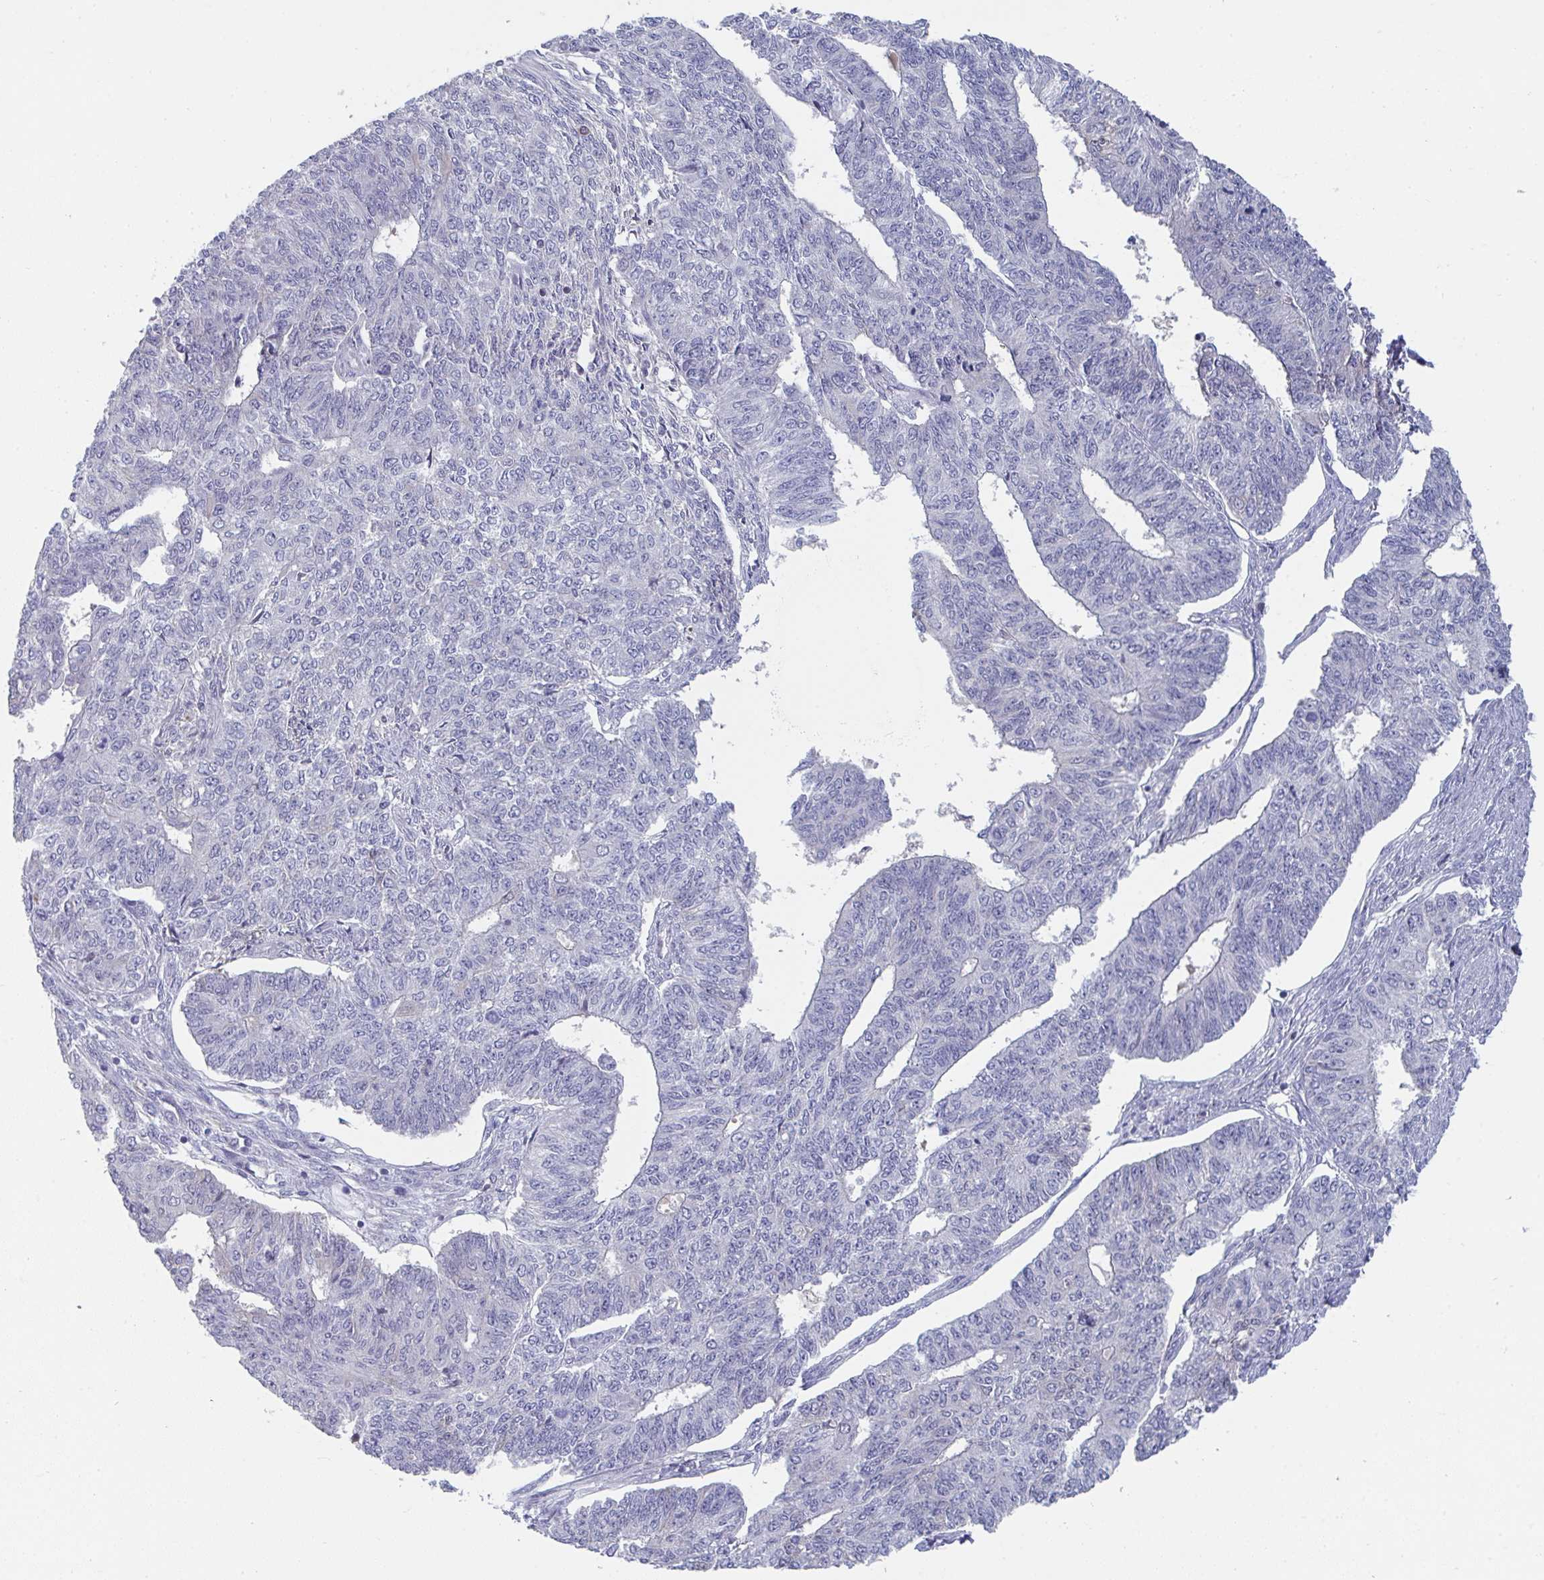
{"staining": {"intensity": "negative", "quantity": "none", "location": "none"}, "tissue": "endometrial cancer", "cell_type": "Tumor cells", "image_type": "cancer", "snomed": [{"axis": "morphology", "description": "Adenocarcinoma, NOS"}, {"axis": "topography", "description": "Endometrium"}], "caption": "A high-resolution histopathology image shows immunohistochemistry (IHC) staining of endometrial adenocarcinoma, which demonstrates no significant staining in tumor cells.", "gene": "HGFAC", "patient": {"sex": "female", "age": 32}}